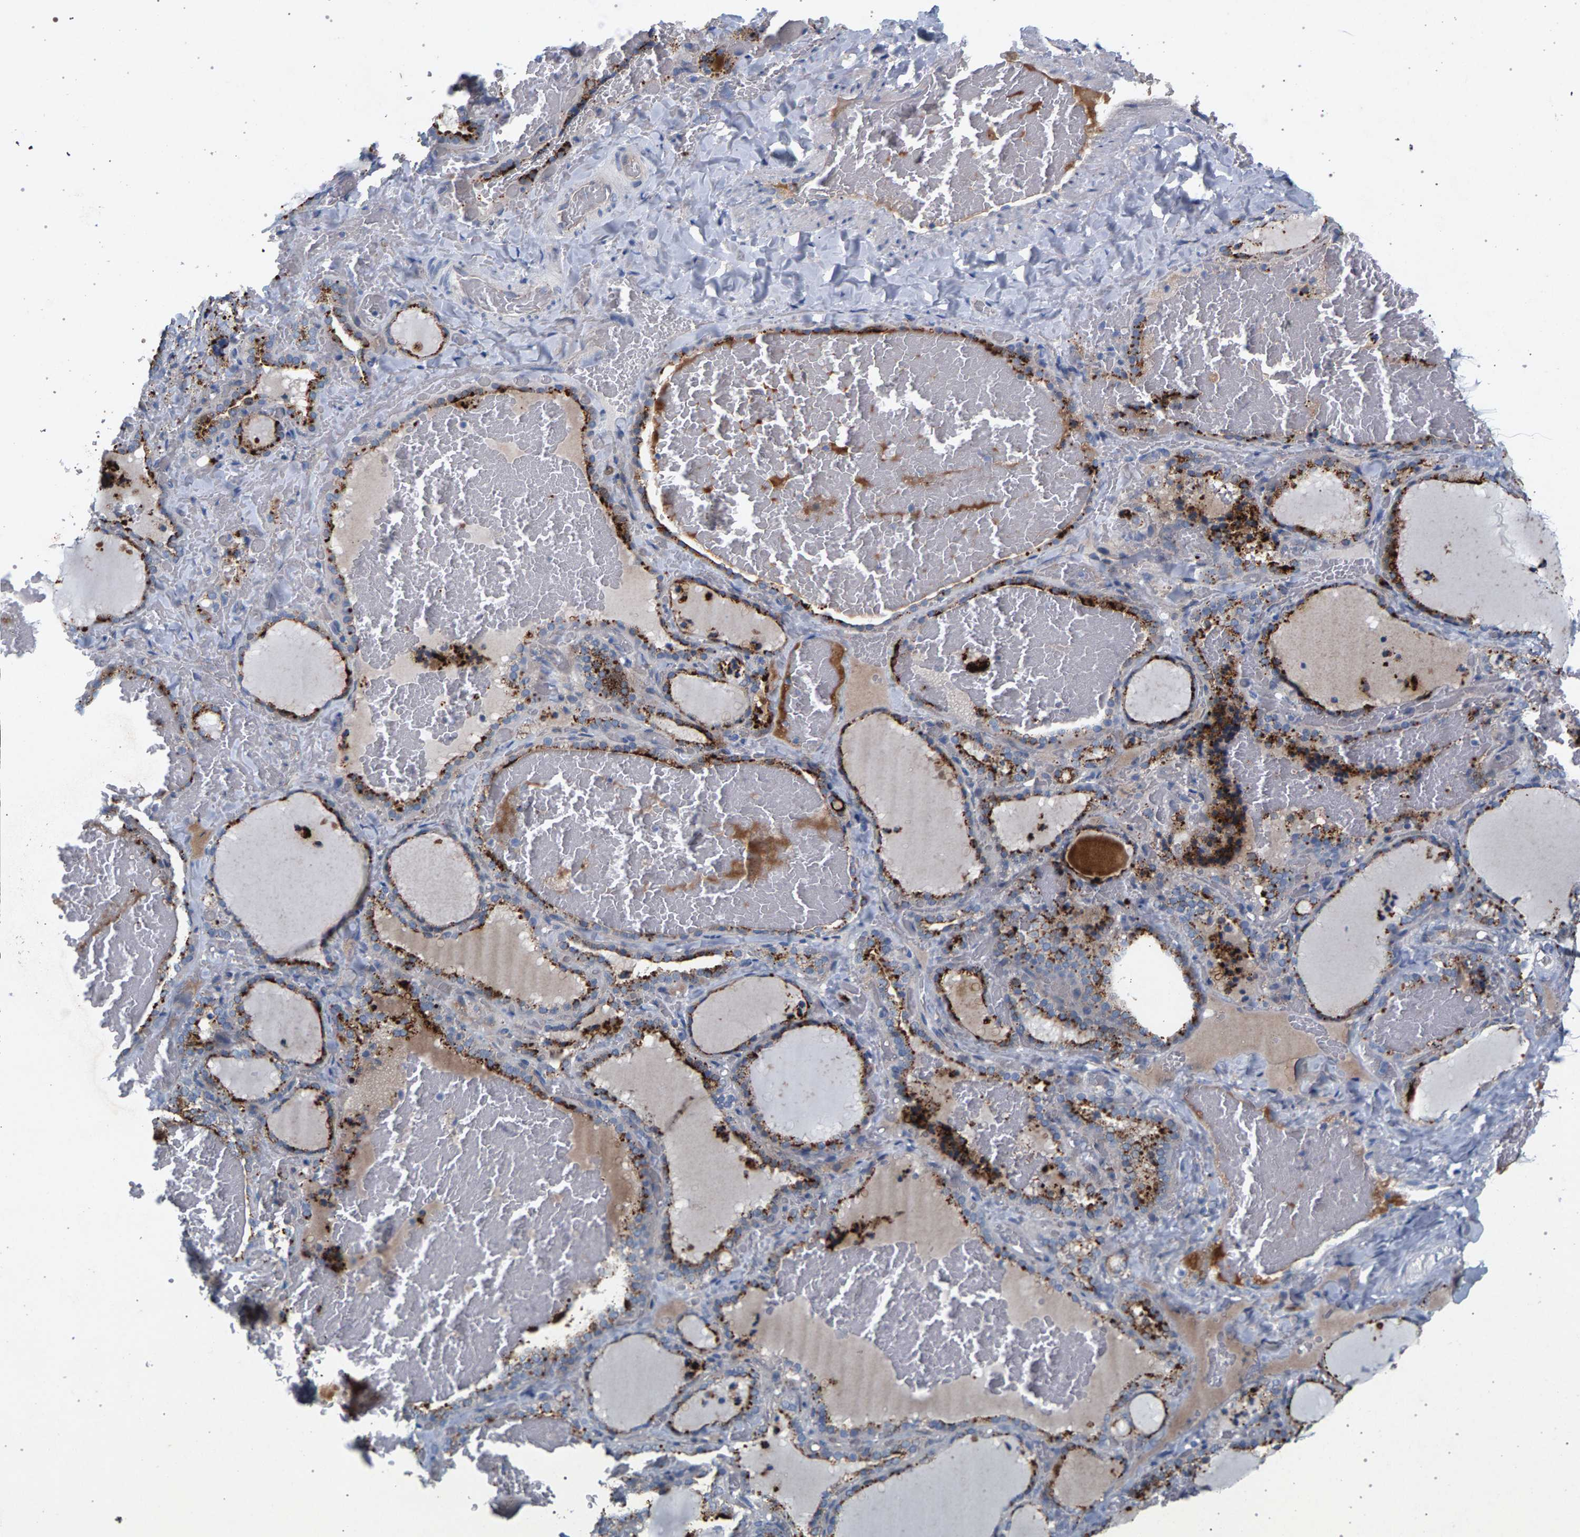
{"staining": {"intensity": "strong", "quantity": ">75%", "location": "cytoplasmic/membranous"}, "tissue": "thyroid gland", "cell_type": "Glandular cells", "image_type": "normal", "snomed": [{"axis": "morphology", "description": "Normal tissue, NOS"}, {"axis": "topography", "description": "Thyroid gland"}], "caption": "Glandular cells display high levels of strong cytoplasmic/membranous expression in approximately >75% of cells in benign thyroid gland.", "gene": "MAMDC2", "patient": {"sex": "female", "age": 22}}